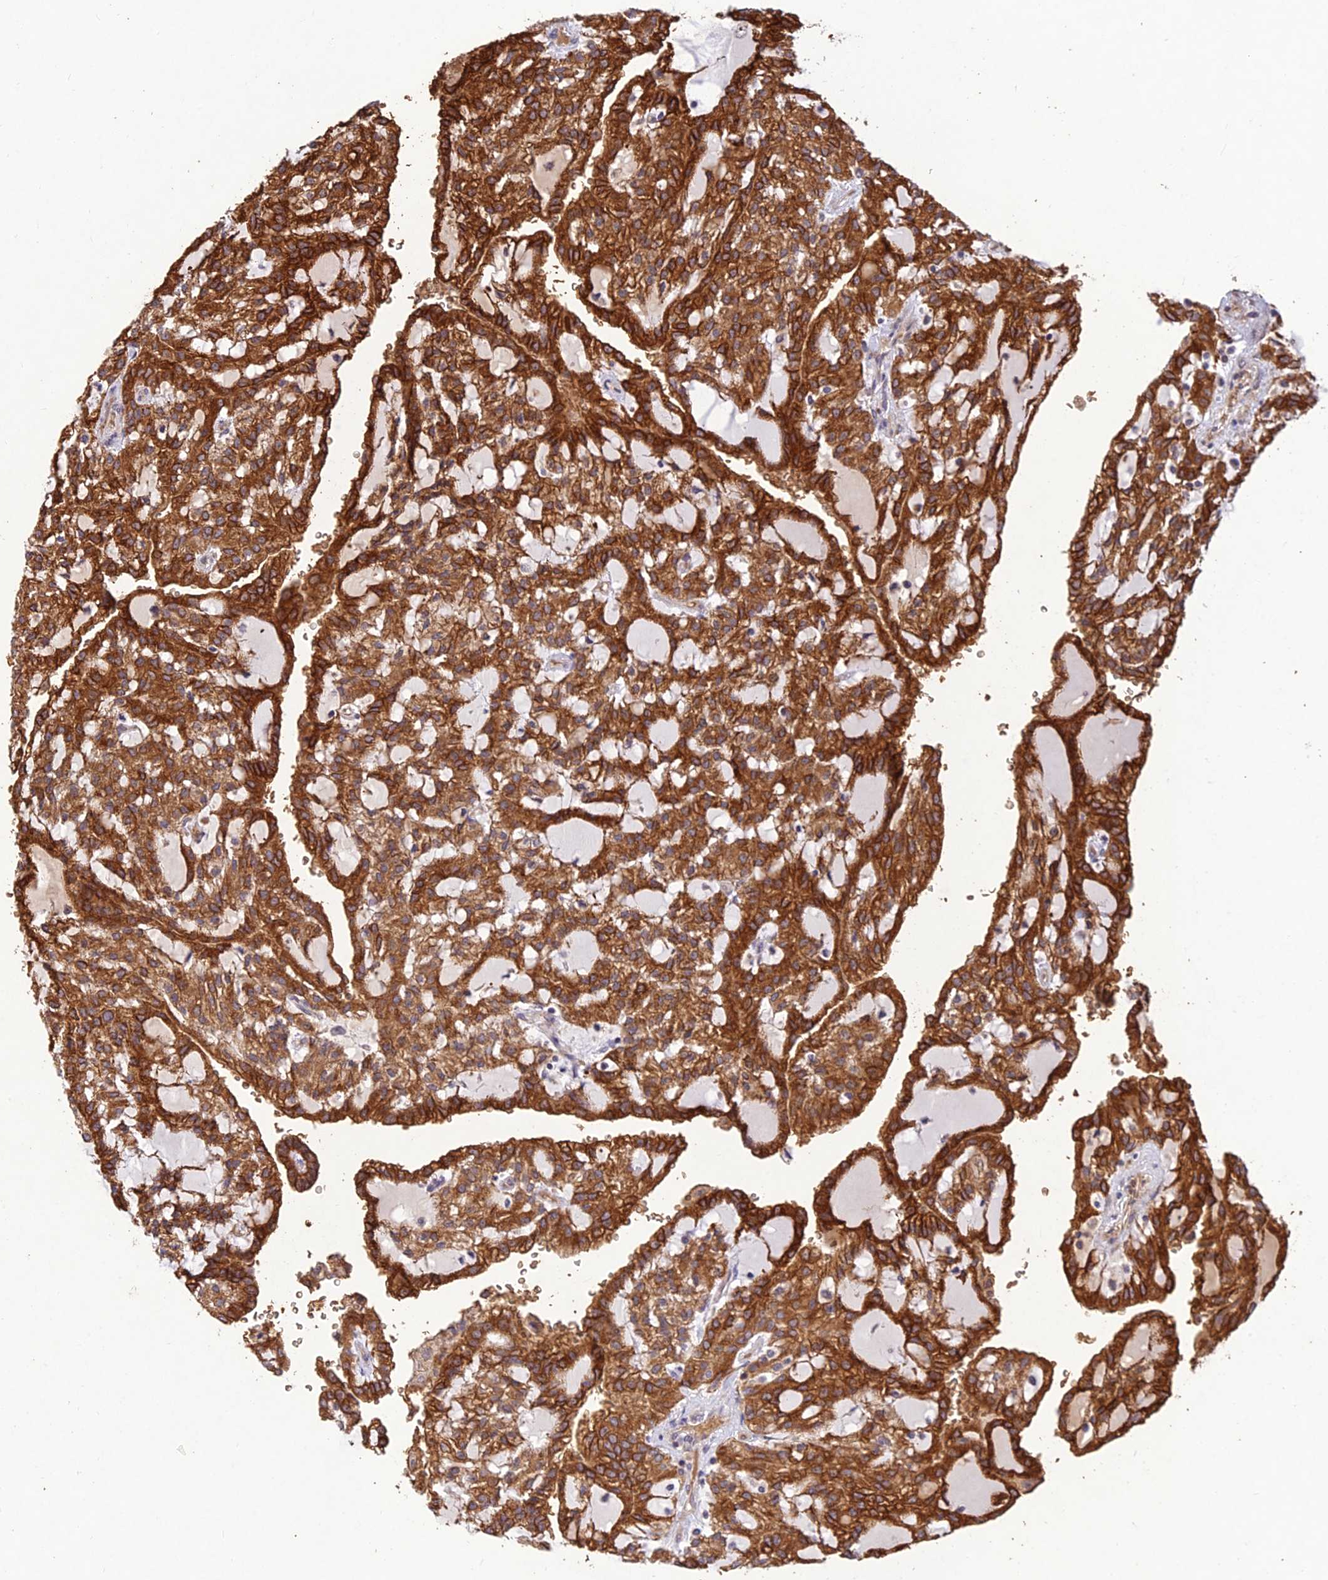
{"staining": {"intensity": "moderate", "quantity": ">75%", "location": "cytoplasmic/membranous"}, "tissue": "renal cancer", "cell_type": "Tumor cells", "image_type": "cancer", "snomed": [{"axis": "morphology", "description": "Adenocarcinoma, NOS"}, {"axis": "topography", "description": "Kidney"}], "caption": "Immunohistochemical staining of renal cancer exhibits medium levels of moderate cytoplasmic/membranous positivity in about >75% of tumor cells.", "gene": "PPP1R11", "patient": {"sex": "male", "age": 63}}